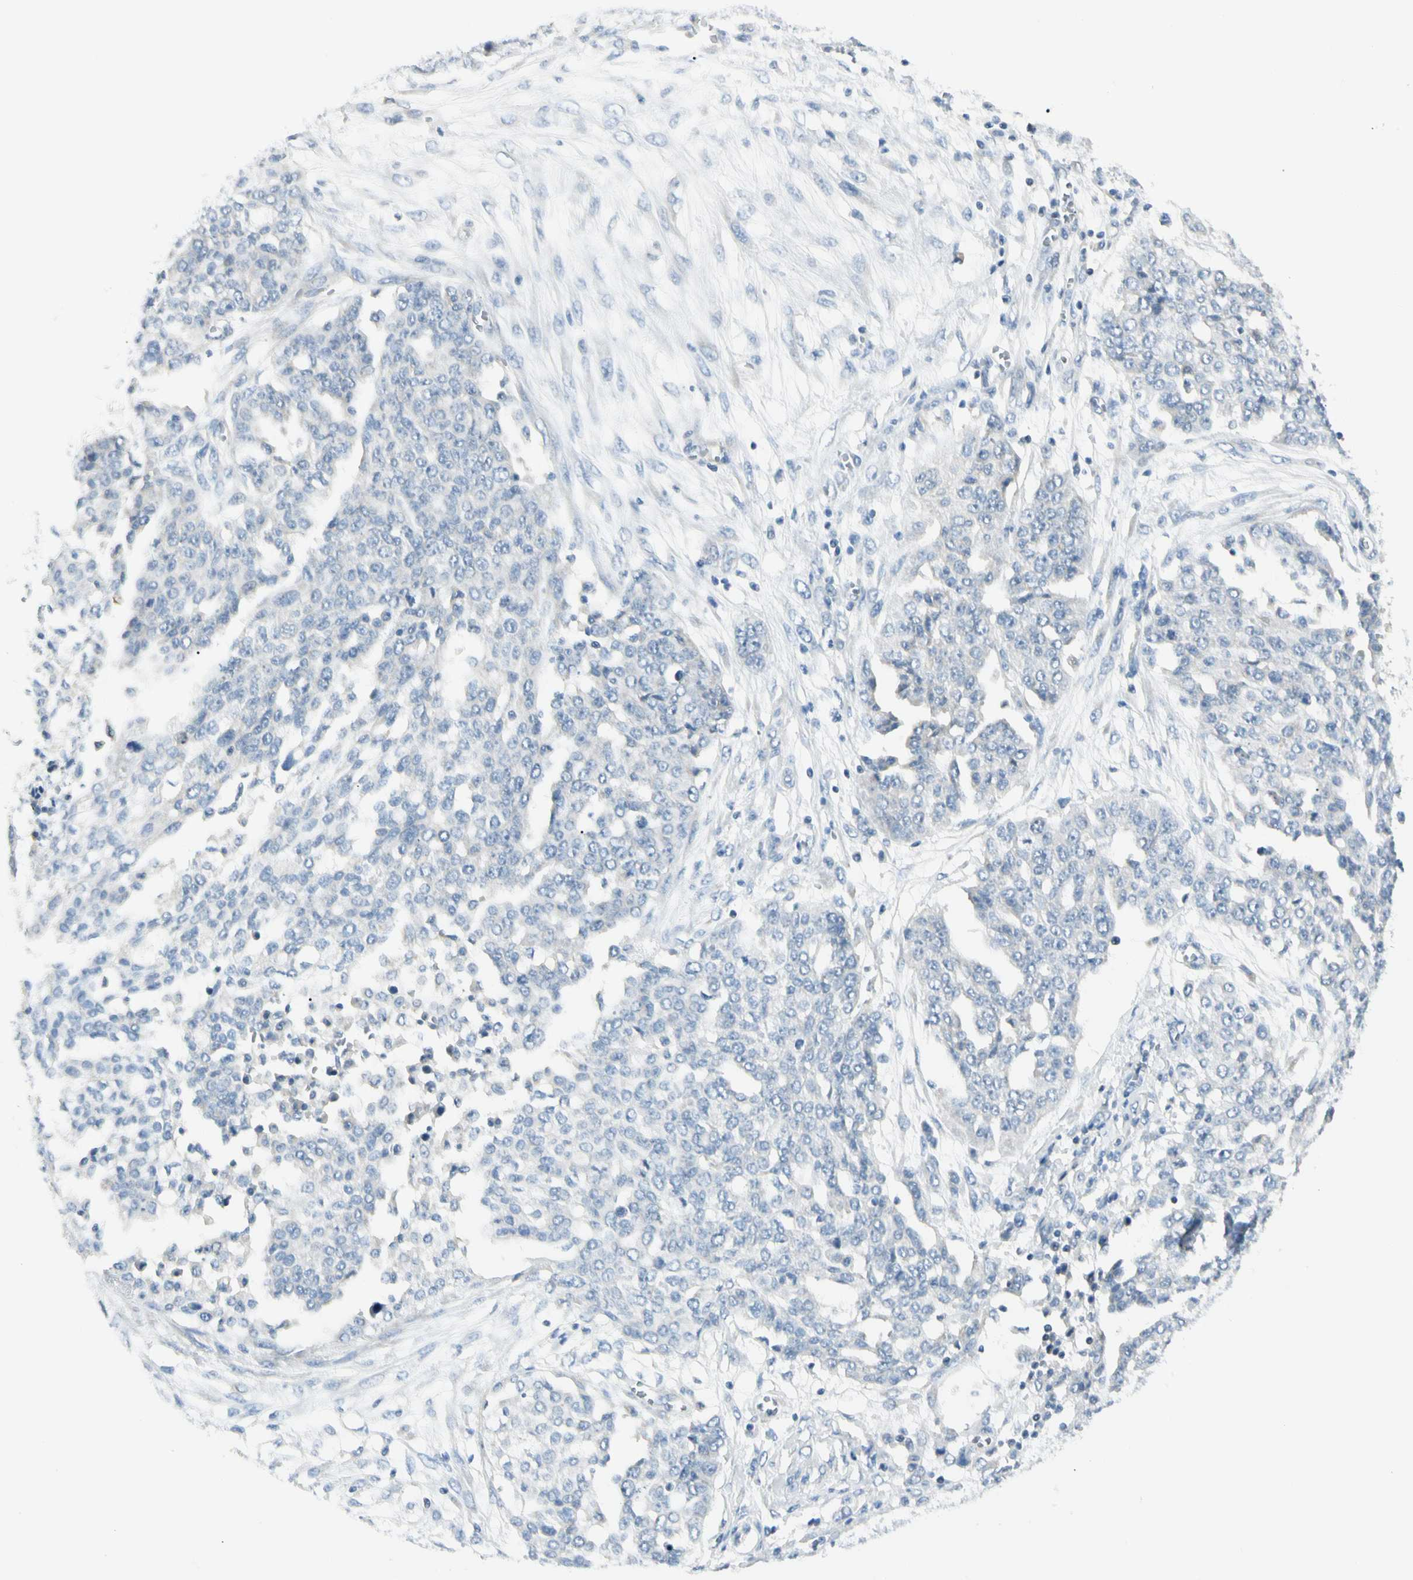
{"staining": {"intensity": "negative", "quantity": "none", "location": "none"}, "tissue": "ovarian cancer", "cell_type": "Tumor cells", "image_type": "cancer", "snomed": [{"axis": "morphology", "description": "Cystadenocarcinoma, serous, NOS"}, {"axis": "topography", "description": "Soft tissue"}, {"axis": "topography", "description": "Ovary"}], "caption": "Tumor cells are negative for brown protein staining in ovarian serous cystadenocarcinoma.", "gene": "SLC6A15", "patient": {"sex": "female", "age": 57}}